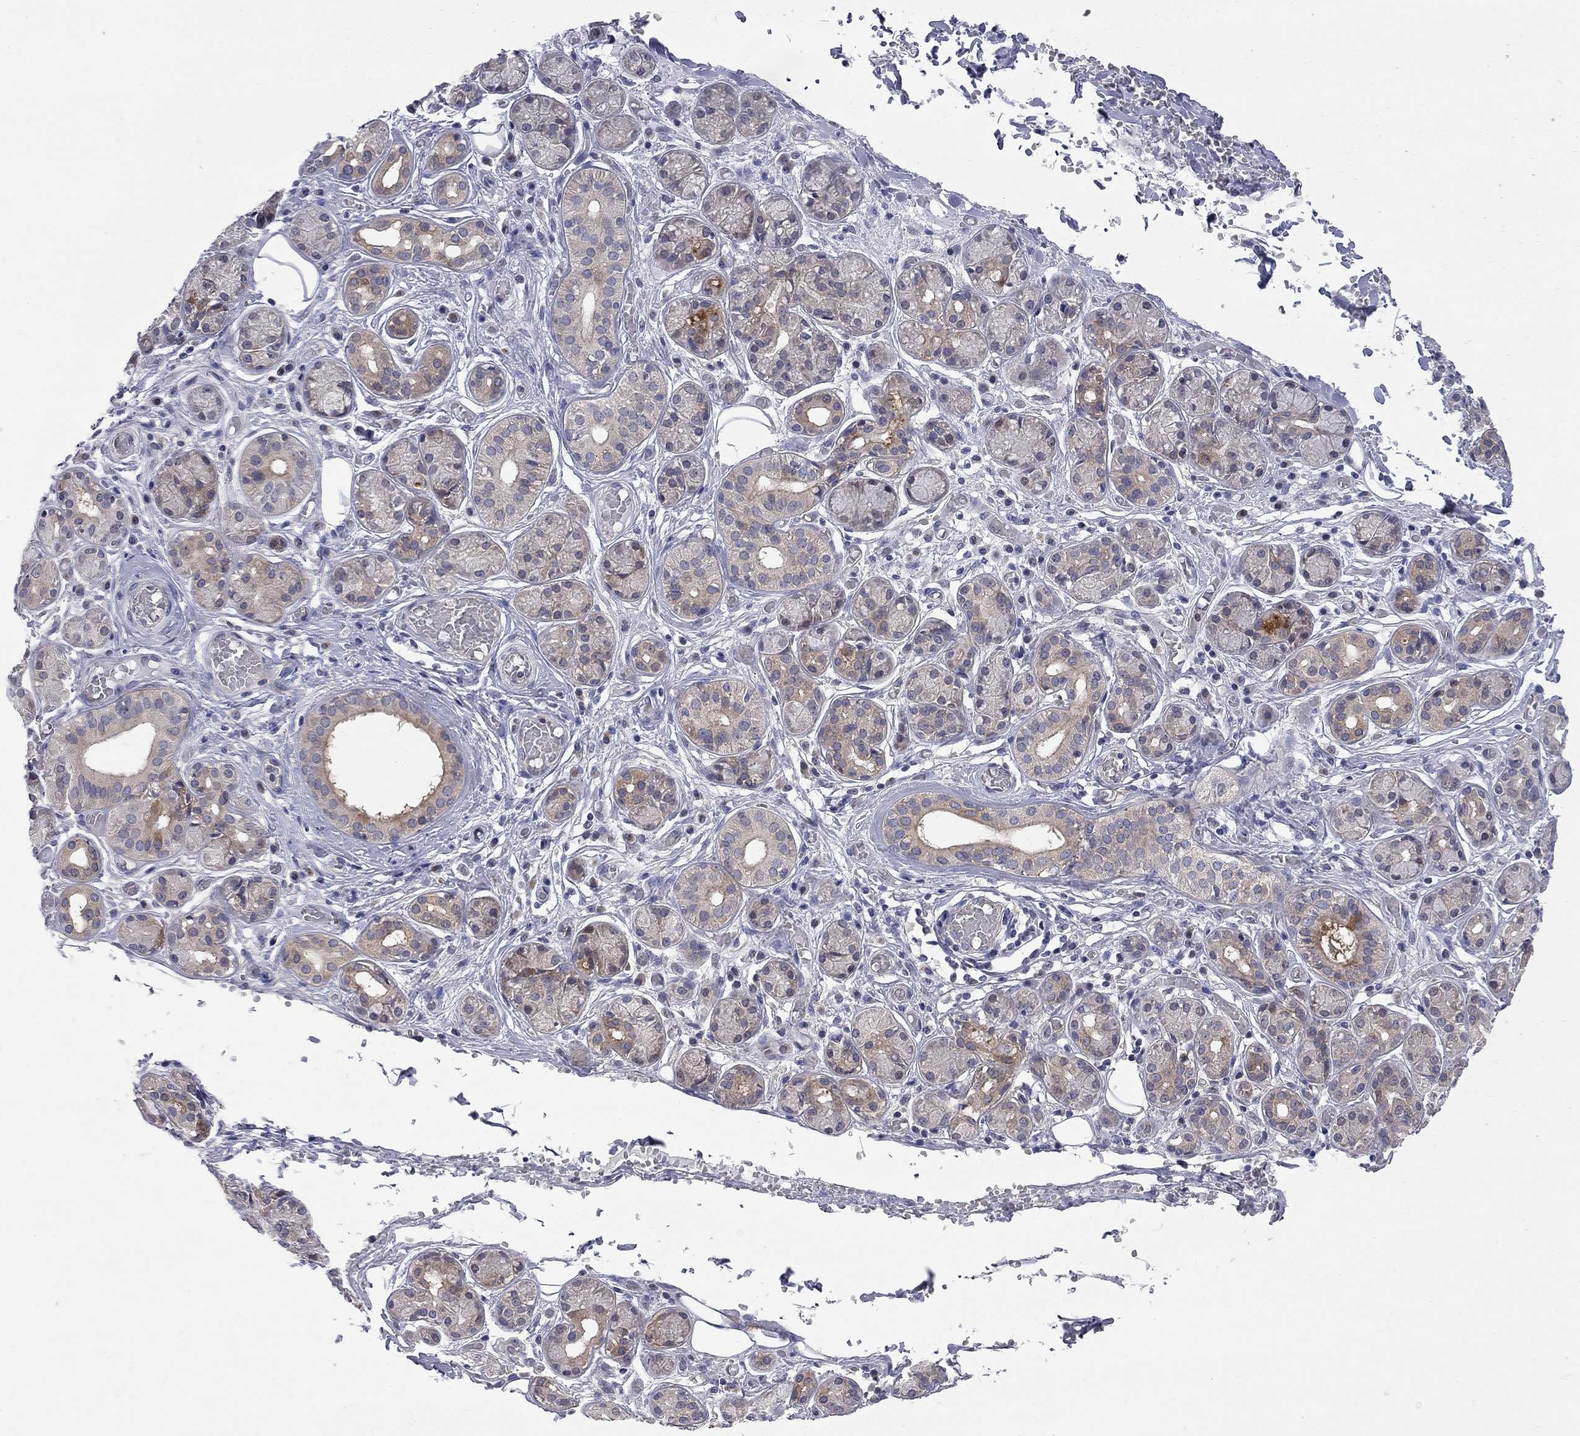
{"staining": {"intensity": "moderate", "quantity": "<25%", "location": "cytoplasmic/membranous"}, "tissue": "salivary gland", "cell_type": "Glandular cells", "image_type": "normal", "snomed": [{"axis": "morphology", "description": "Normal tissue, NOS"}, {"axis": "topography", "description": "Salivary gland"}, {"axis": "topography", "description": "Peripheral nerve tissue"}], "caption": "This image demonstrates immunohistochemistry (IHC) staining of normal salivary gland, with low moderate cytoplasmic/membranous positivity in about <25% of glandular cells.", "gene": "ENSG00000255639", "patient": {"sex": "male", "age": 71}}